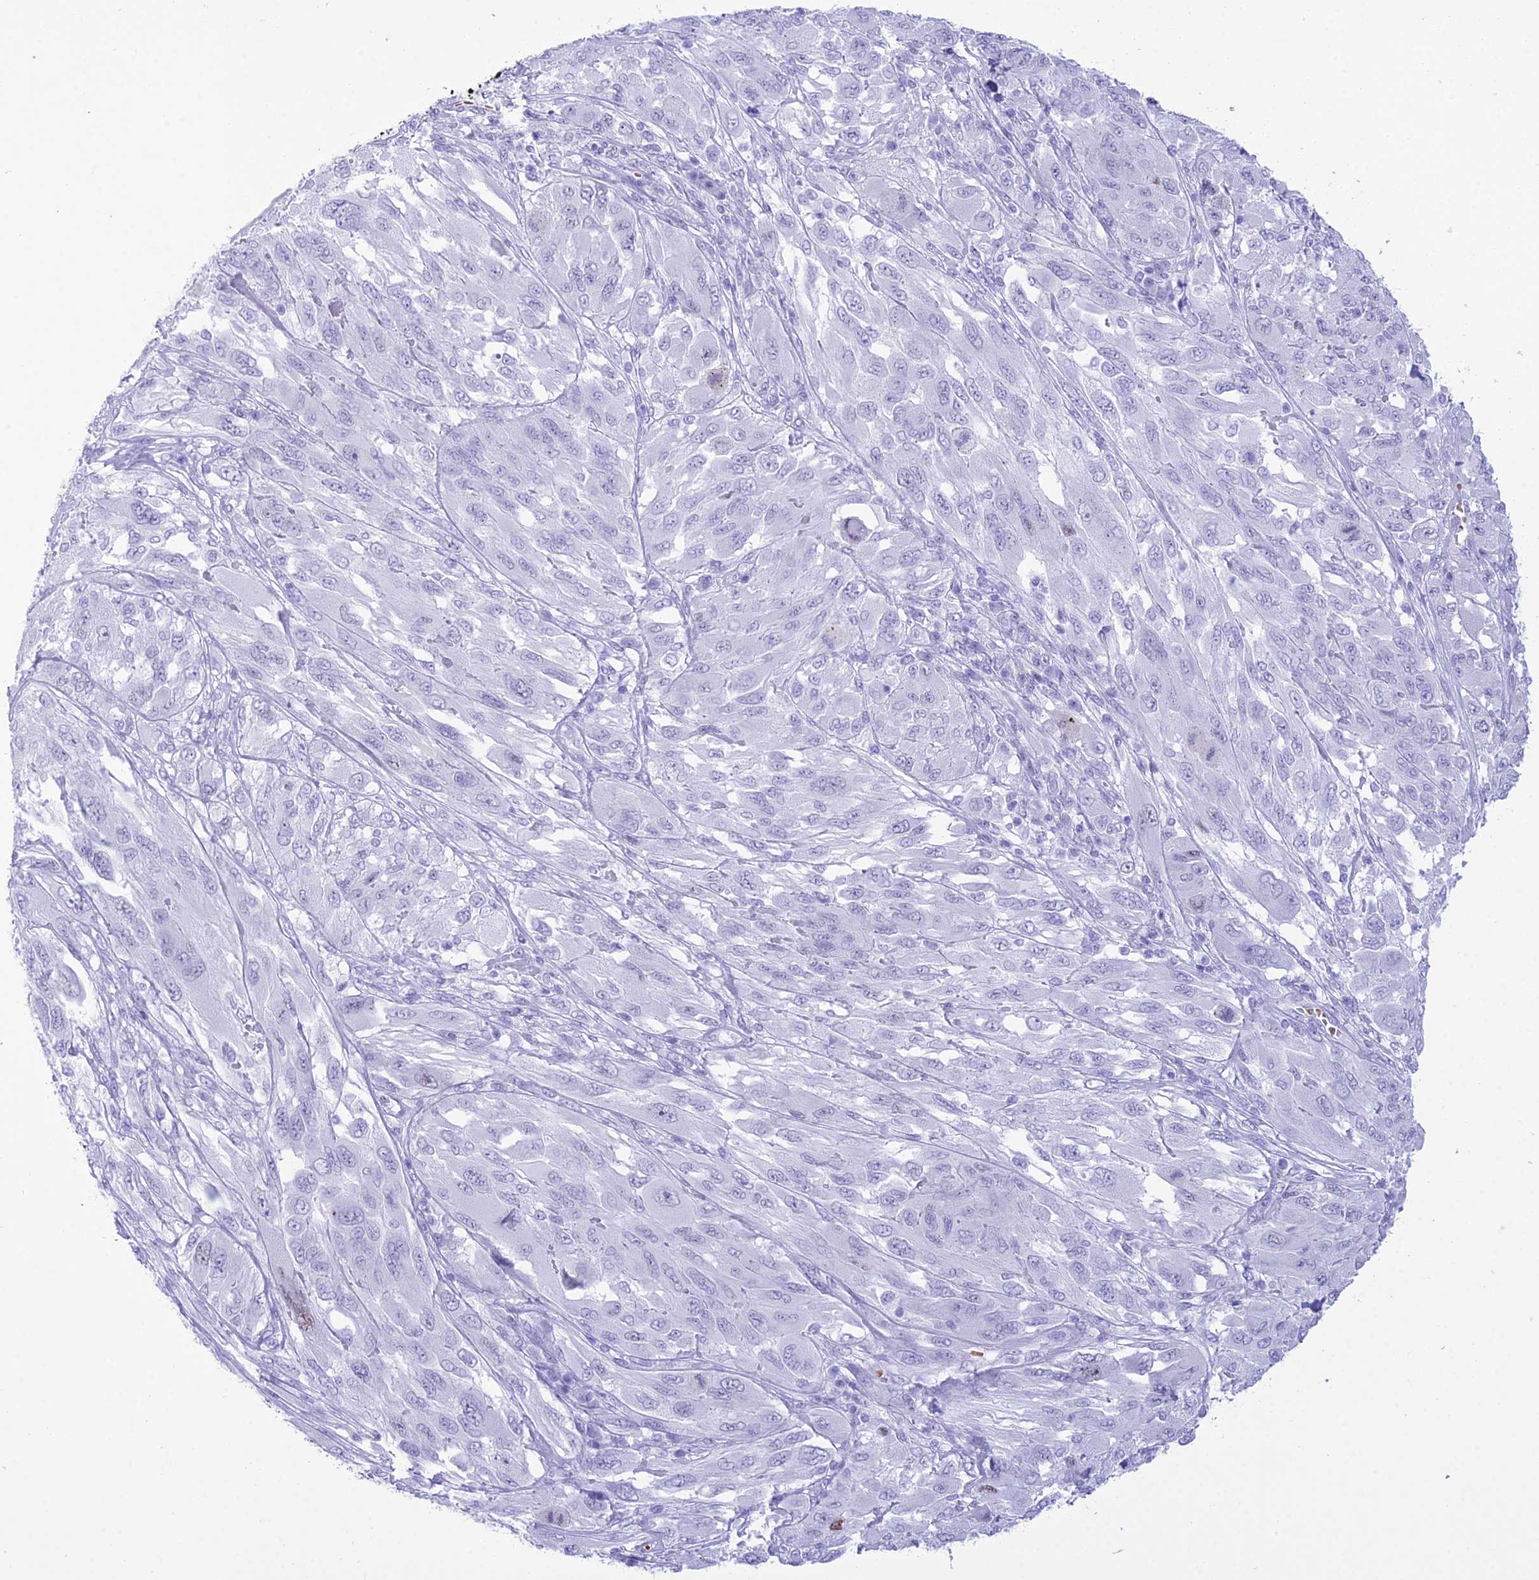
{"staining": {"intensity": "negative", "quantity": "none", "location": "none"}, "tissue": "melanoma", "cell_type": "Tumor cells", "image_type": "cancer", "snomed": [{"axis": "morphology", "description": "Malignant melanoma, NOS"}, {"axis": "topography", "description": "Skin"}], "caption": "This histopathology image is of melanoma stained with IHC to label a protein in brown with the nuclei are counter-stained blue. There is no staining in tumor cells.", "gene": "RNPS1", "patient": {"sex": "female", "age": 91}}